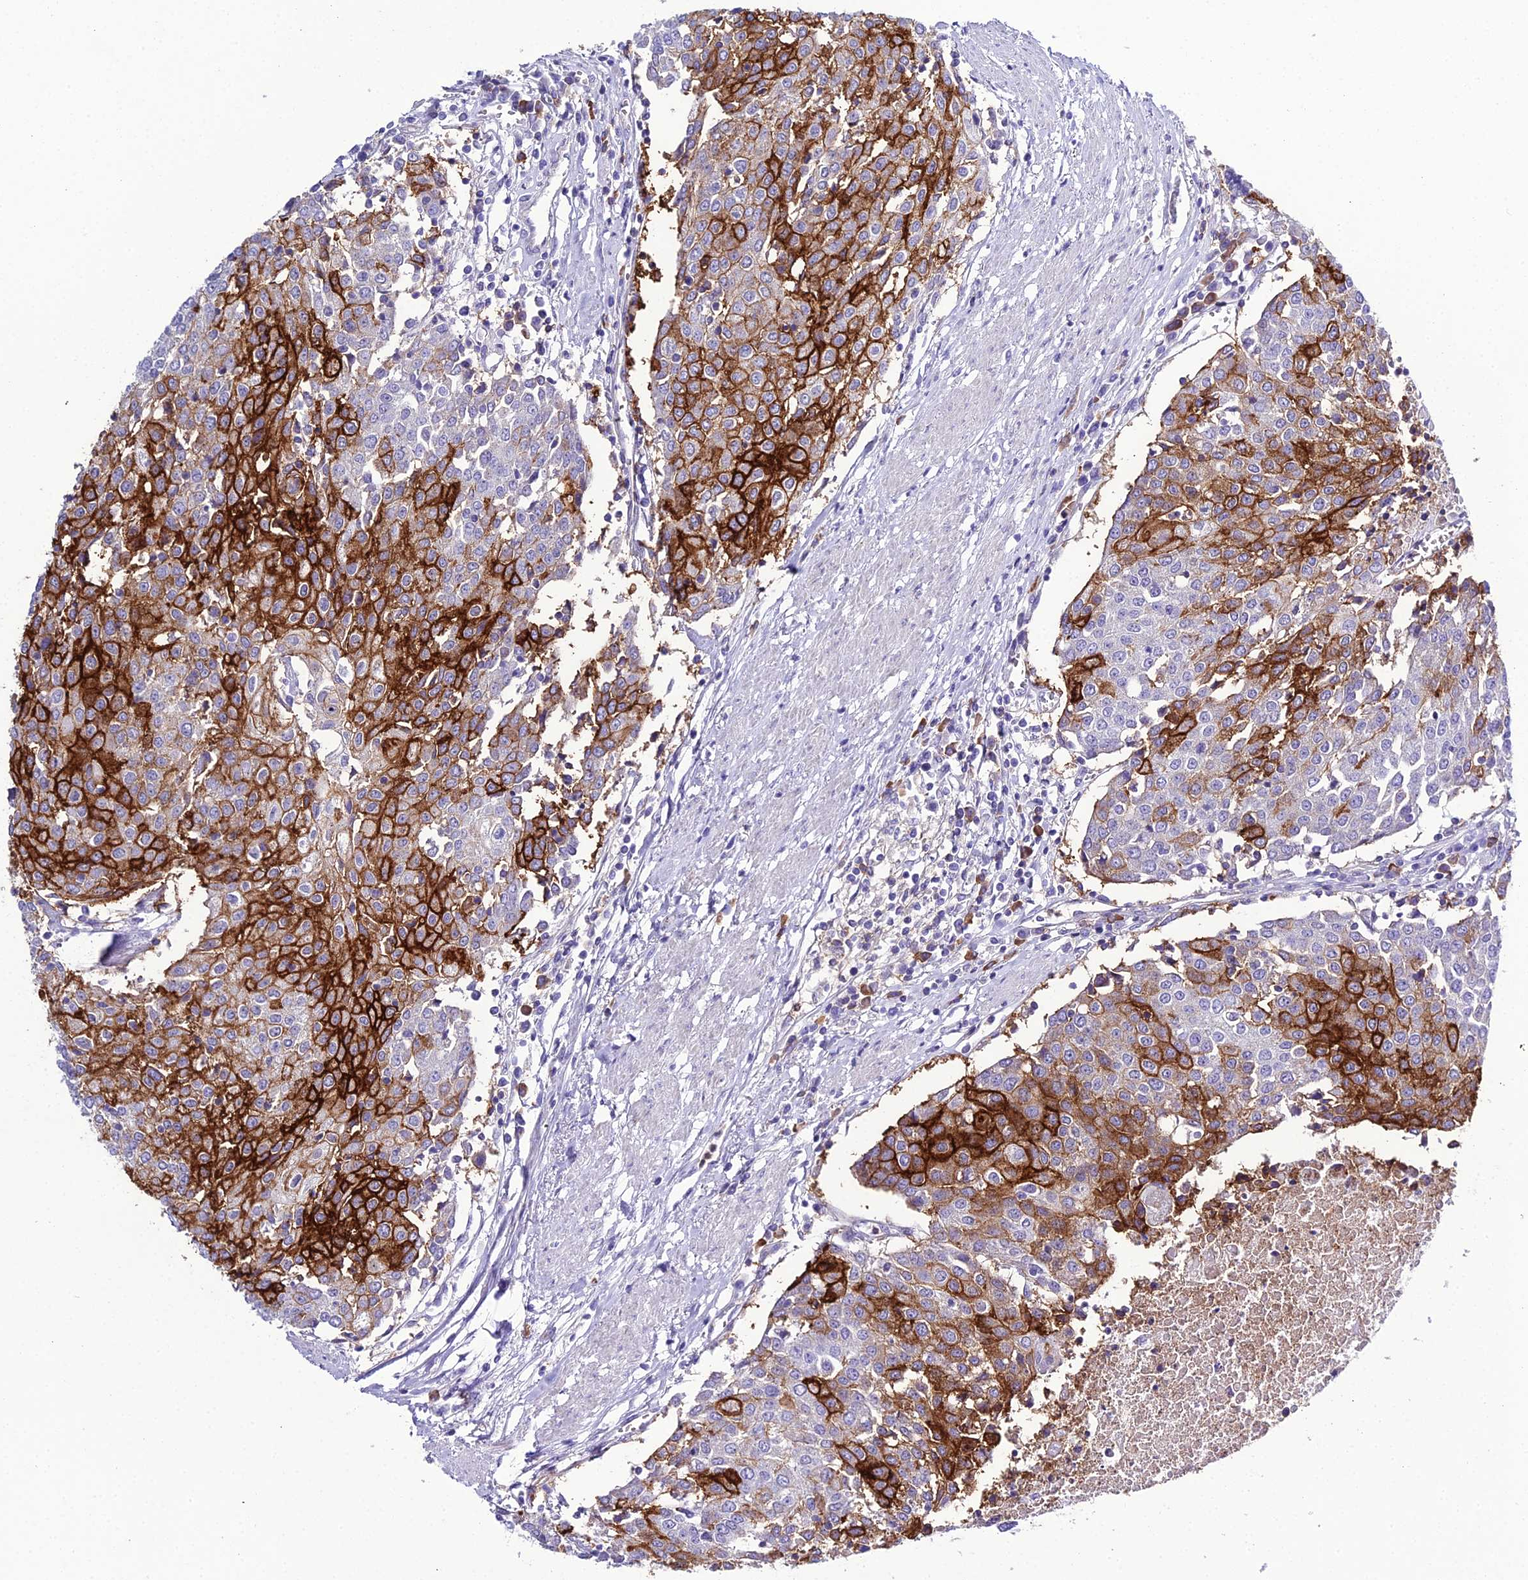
{"staining": {"intensity": "strong", "quantity": "25%-75%", "location": "cytoplasmic/membranous"}, "tissue": "urothelial cancer", "cell_type": "Tumor cells", "image_type": "cancer", "snomed": [{"axis": "morphology", "description": "Urothelial carcinoma, High grade"}, {"axis": "topography", "description": "Urinary bladder"}], "caption": "DAB (3,3'-diaminobenzidine) immunohistochemical staining of urothelial cancer demonstrates strong cytoplasmic/membranous protein expression in approximately 25%-75% of tumor cells. (DAB (3,3'-diaminobenzidine) IHC with brightfield microscopy, high magnification).", "gene": "OR1Q1", "patient": {"sex": "female", "age": 85}}